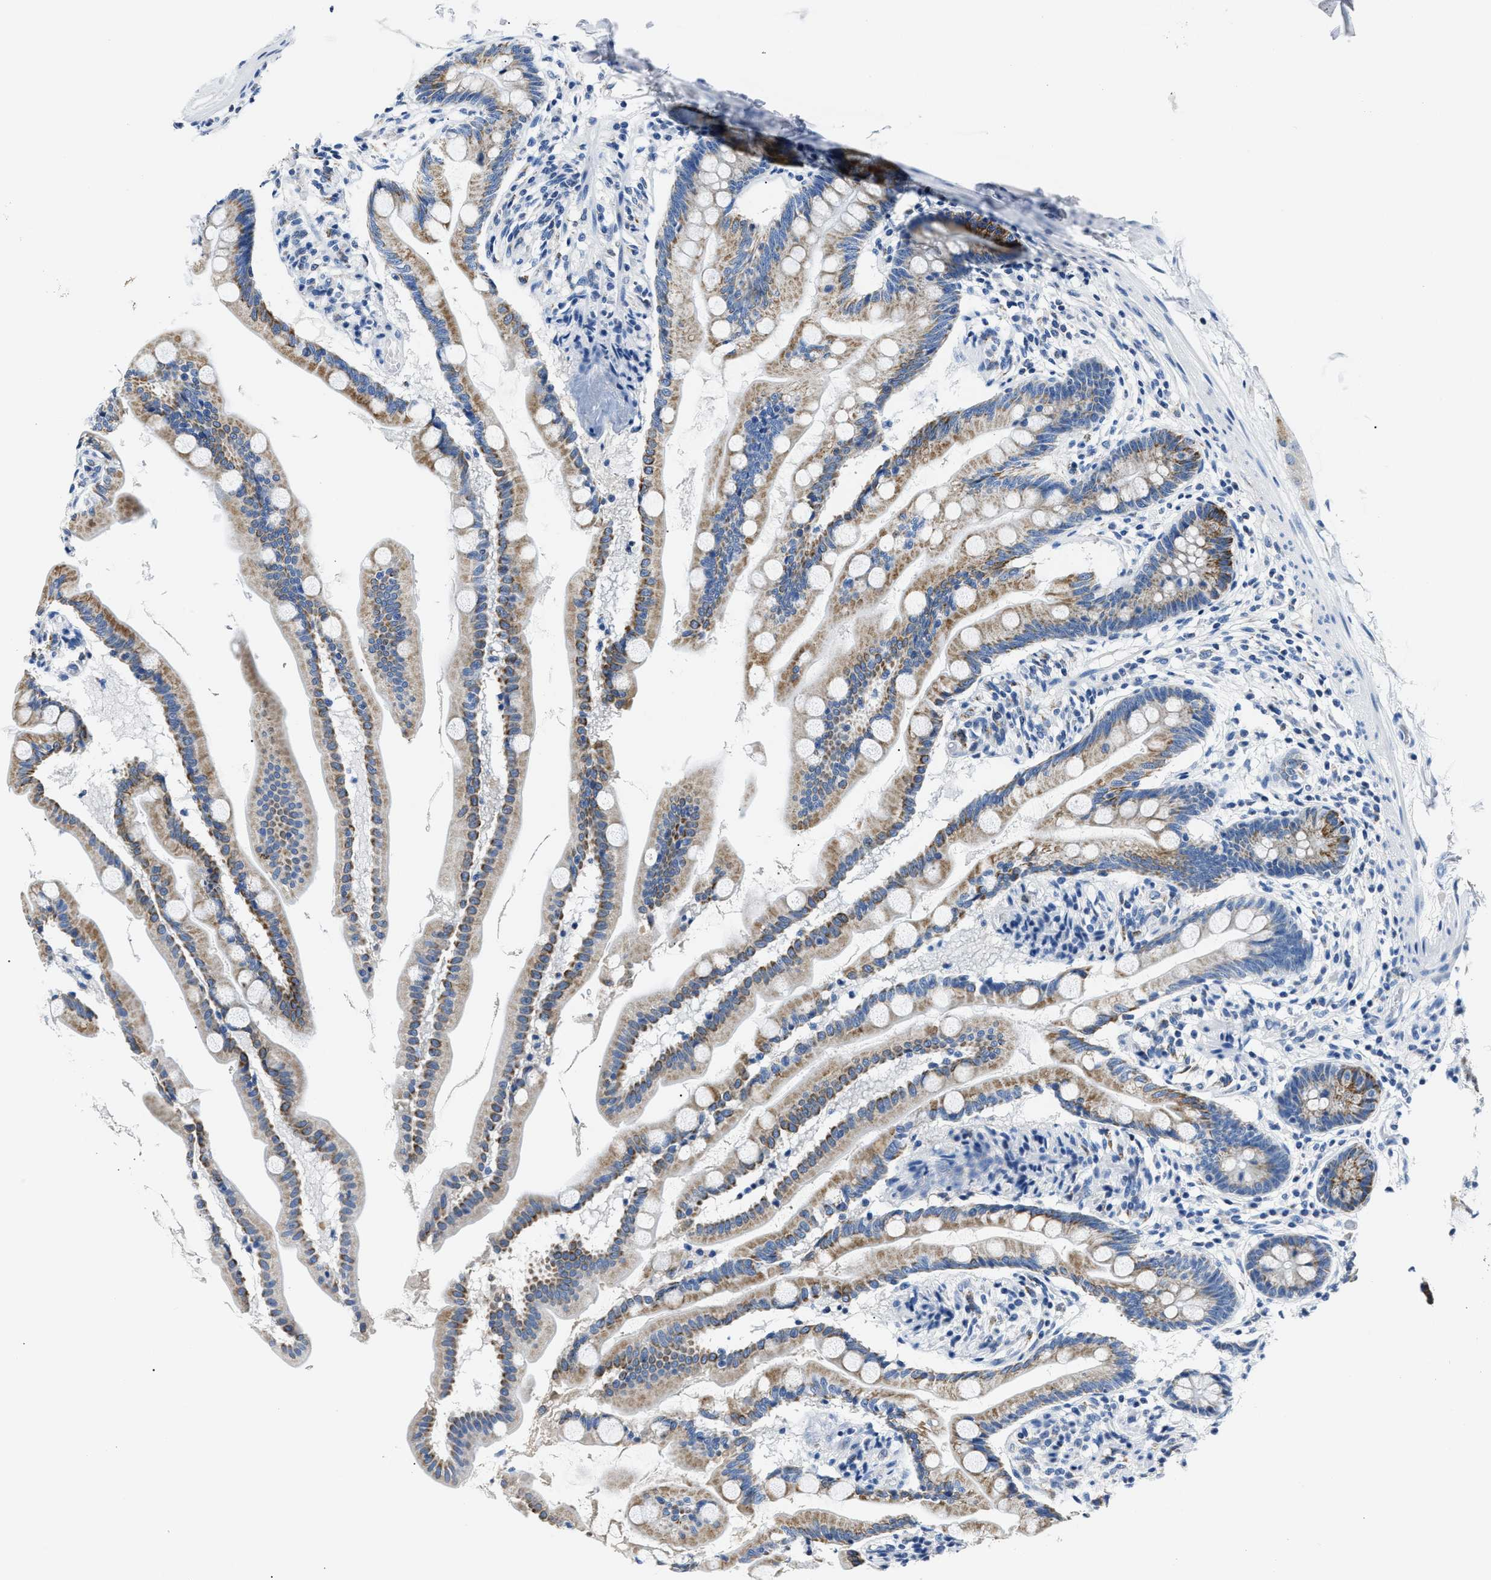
{"staining": {"intensity": "moderate", "quantity": ">75%", "location": "cytoplasmic/membranous"}, "tissue": "small intestine", "cell_type": "Glandular cells", "image_type": "normal", "snomed": [{"axis": "morphology", "description": "Normal tissue, NOS"}, {"axis": "topography", "description": "Small intestine"}], "caption": "Immunohistochemistry (IHC) (DAB) staining of unremarkable small intestine displays moderate cytoplasmic/membranous protein staining in about >75% of glandular cells.", "gene": "AMACR", "patient": {"sex": "female", "age": 56}}